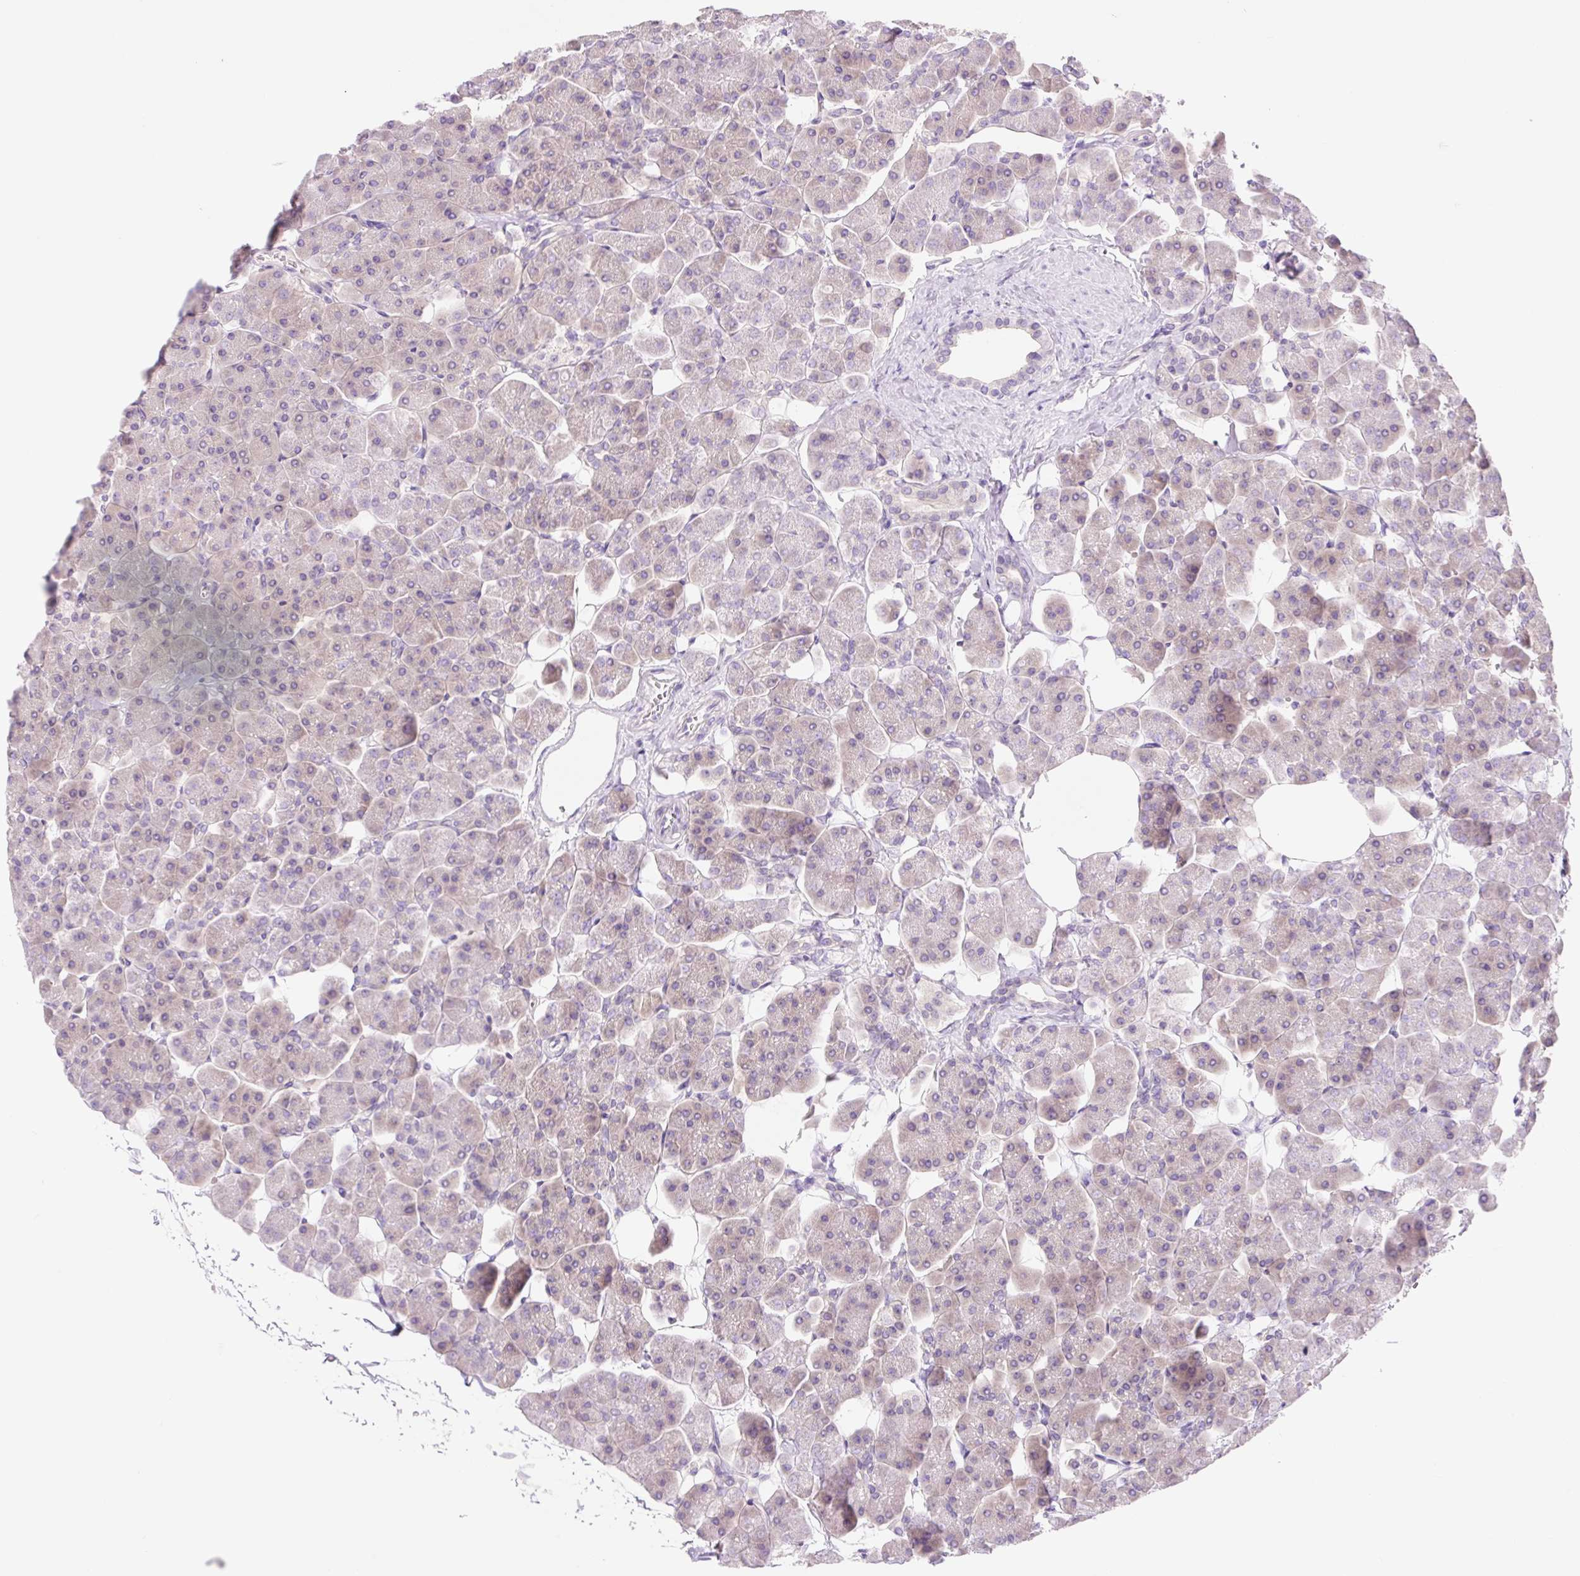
{"staining": {"intensity": "weak", "quantity": ">75%", "location": "cytoplasmic/membranous"}, "tissue": "pancreas", "cell_type": "Exocrine glandular cells", "image_type": "normal", "snomed": [{"axis": "morphology", "description": "Normal tissue, NOS"}, {"axis": "topography", "description": "Pancreas"}, {"axis": "topography", "description": "Peripheral nerve tissue"}], "caption": "Unremarkable pancreas reveals weak cytoplasmic/membranous staining in approximately >75% of exocrine glandular cells, visualized by immunohistochemistry. (Stains: DAB (3,3'-diaminobenzidine) in brown, nuclei in blue, Microscopy: brightfield microscopy at high magnification).", "gene": "CELF6", "patient": {"sex": "male", "age": 54}}